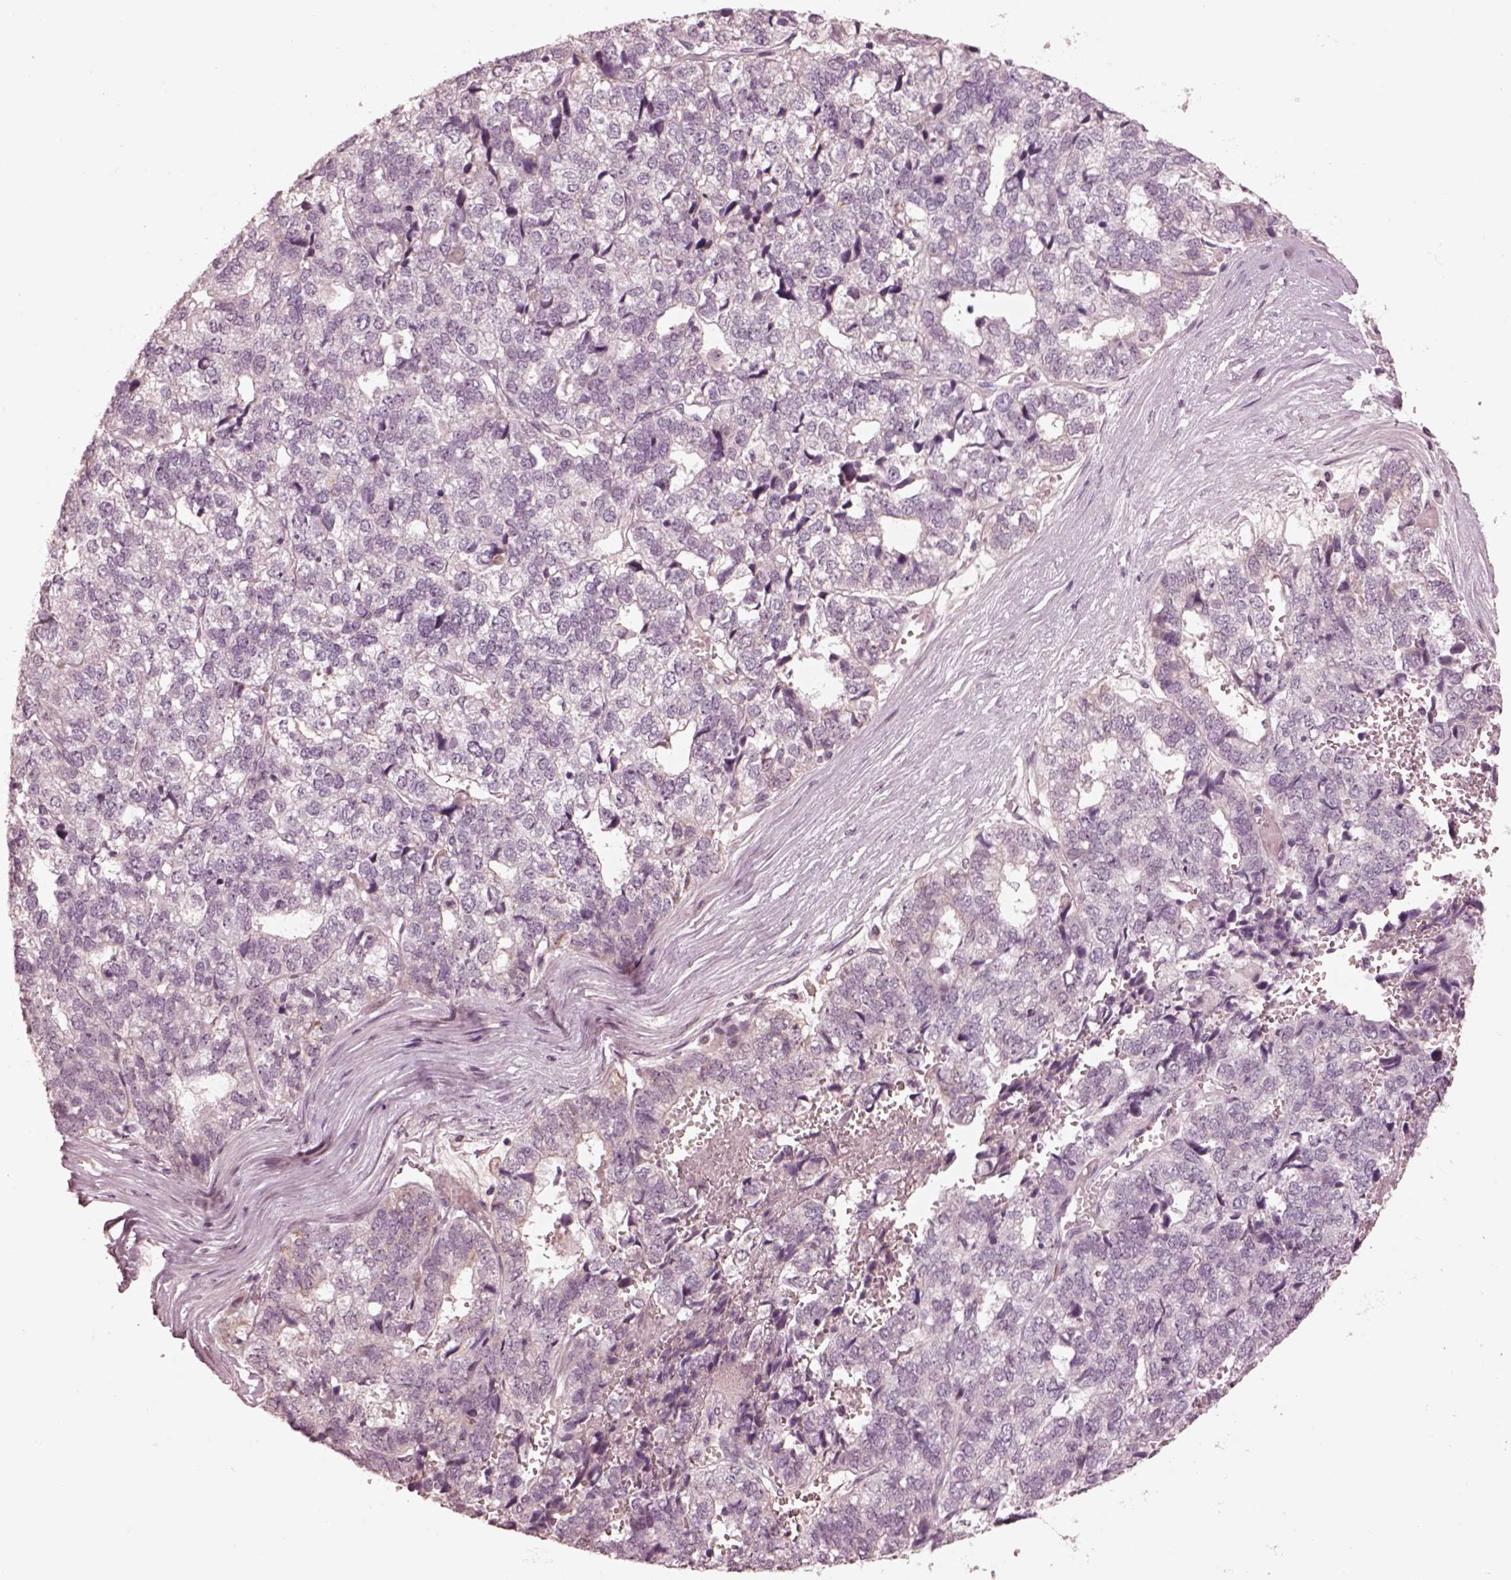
{"staining": {"intensity": "negative", "quantity": "none", "location": "none"}, "tissue": "stomach cancer", "cell_type": "Tumor cells", "image_type": "cancer", "snomed": [{"axis": "morphology", "description": "Adenocarcinoma, NOS"}, {"axis": "topography", "description": "Stomach"}], "caption": "High power microscopy image of an IHC histopathology image of adenocarcinoma (stomach), revealing no significant positivity in tumor cells.", "gene": "KCNA2", "patient": {"sex": "male", "age": 69}}